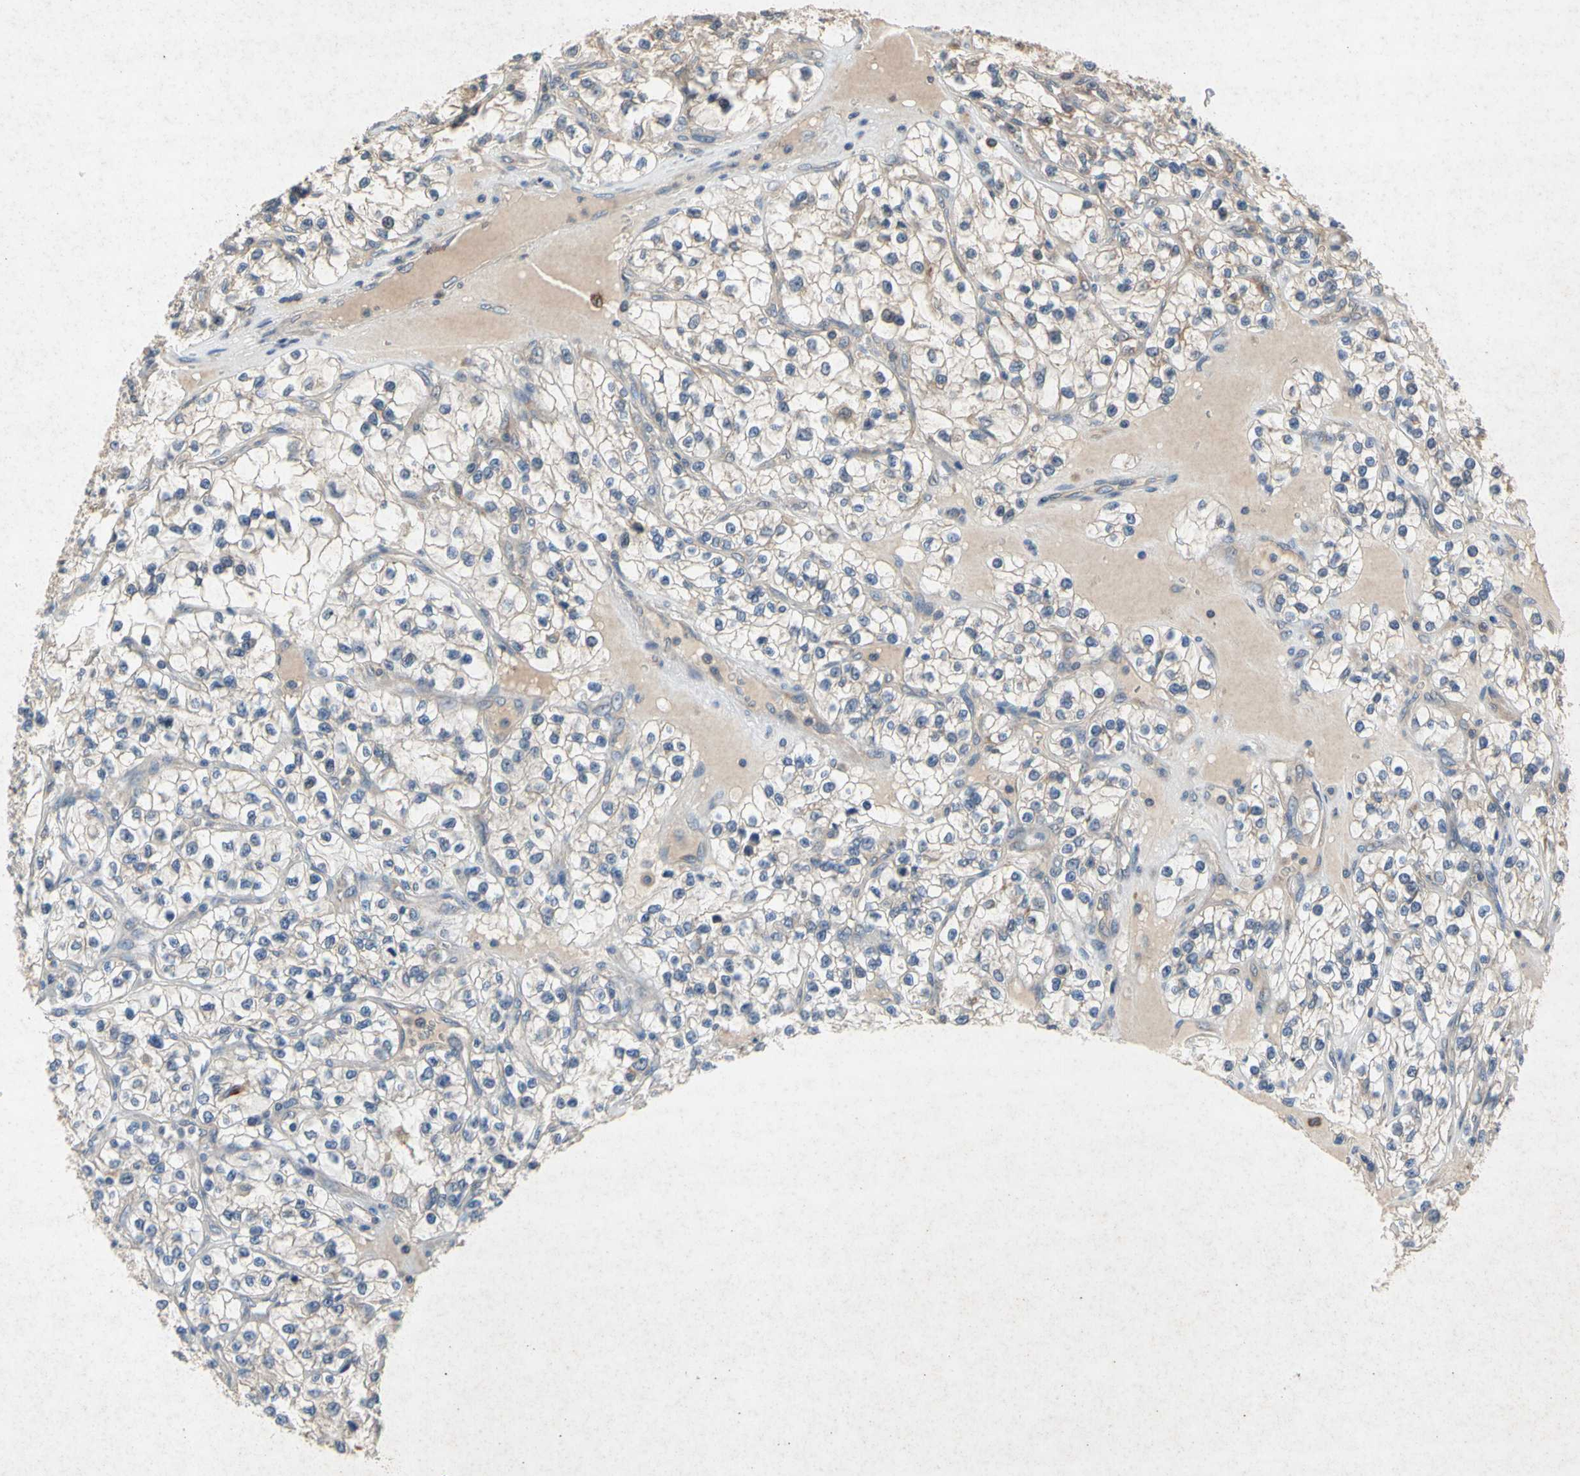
{"staining": {"intensity": "moderate", "quantity": "25%-75%", "location": "cytoplasmic/membranous"}, "tissue": "renal cancer", "cell_type": "Tumor cells", "image_type": "cancer", "snomed": [{"axis": "morphology", "description": "Adenocarcinoma, NOS"}, {"axis": "topography", "description": "Kidney"}], "caption": "Human renal cancer (adenocarcinoma) stained for a protein (brown) demonstrates moderate cytoplasmic/membranous positive expression in approximately 25%-75% of tumor cells.", "gene": "RPS6KA1", "patient": {"sex": "female", "age": 57}}